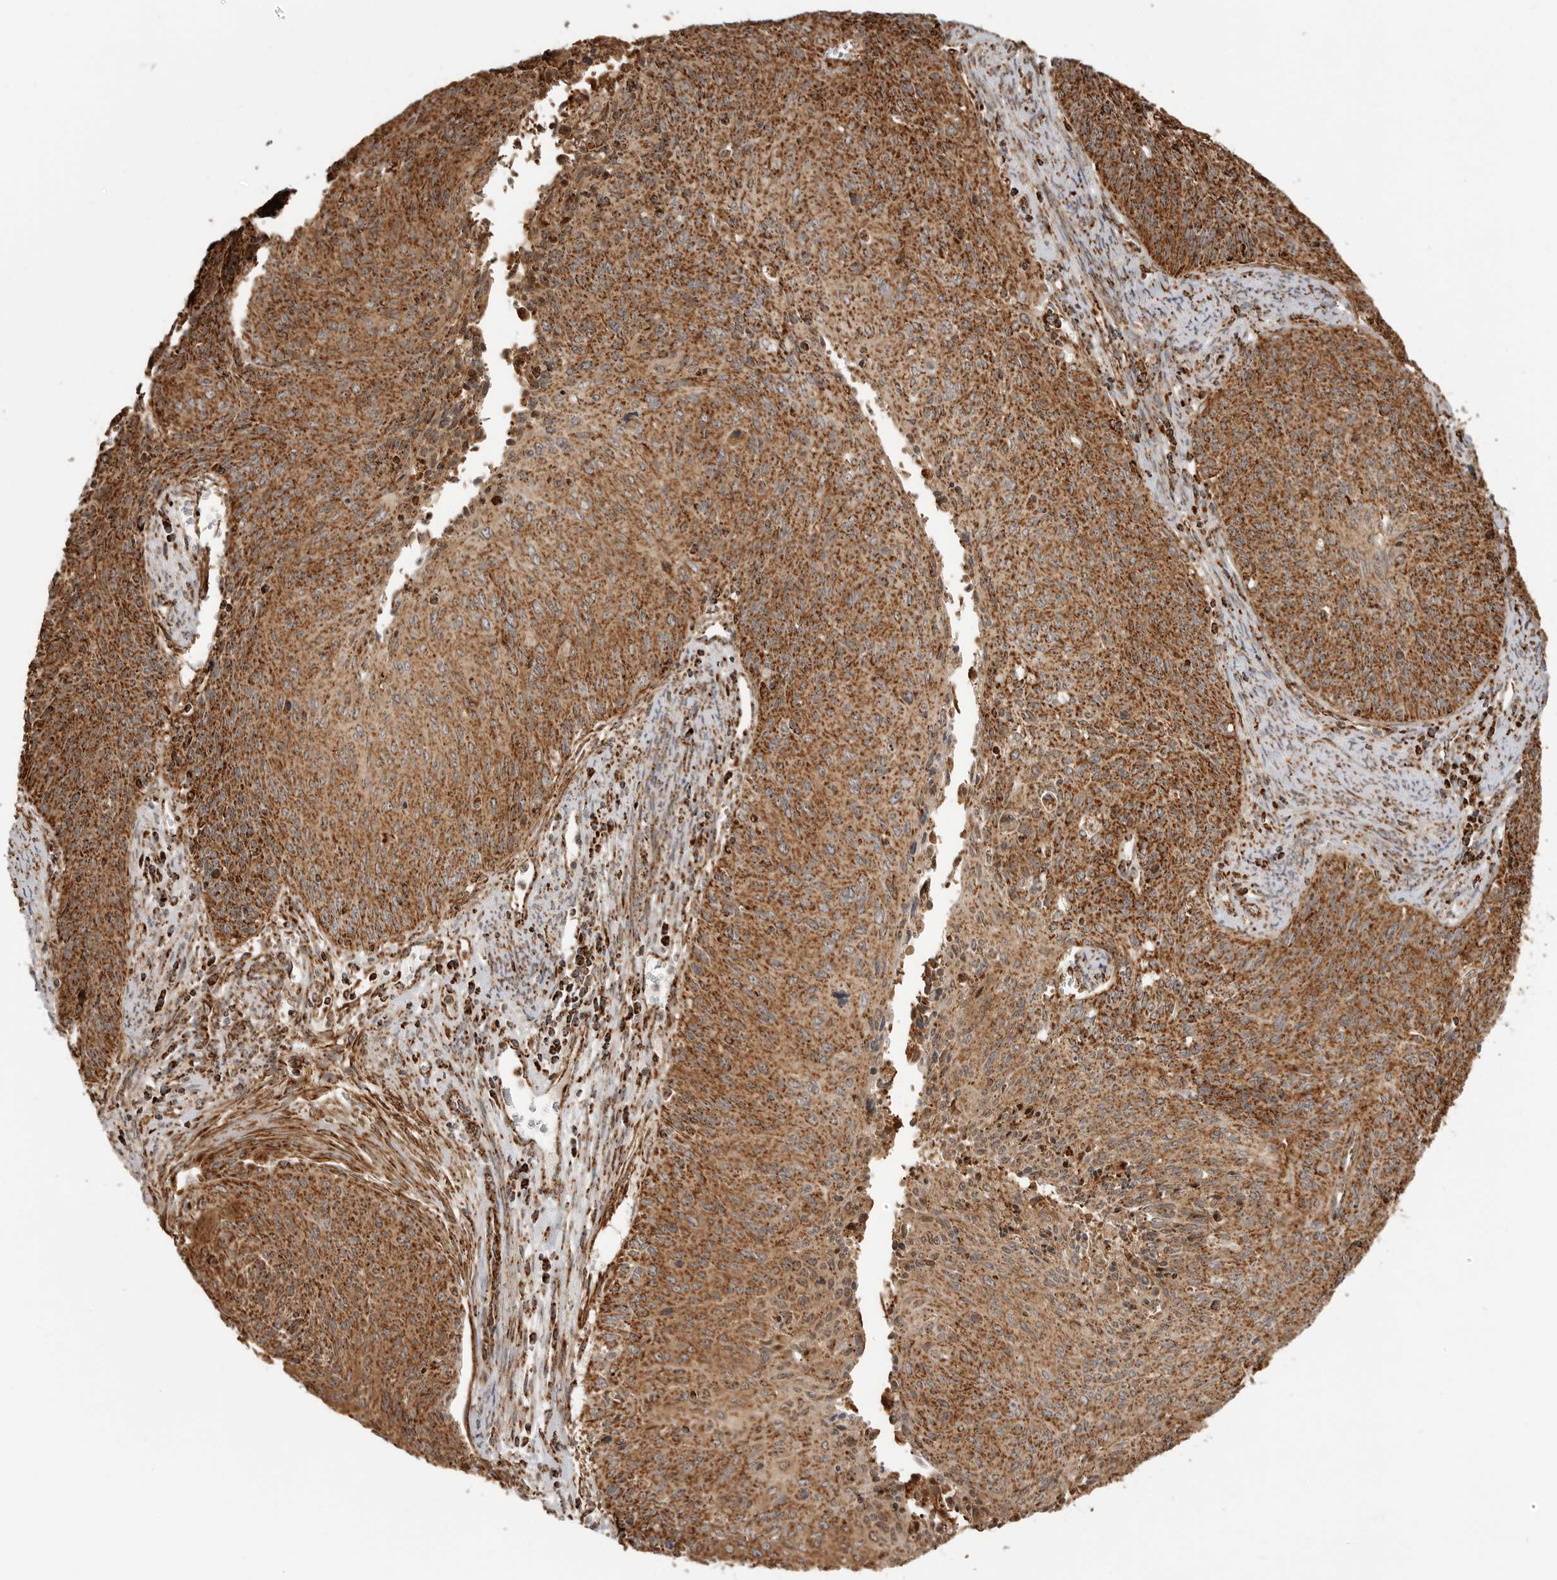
{"staining": {"intensity": "strong", "quantity": ">75%", "location": "cytoplasmic/membranous"}, "tissue": "cervical cancer", "cell_type": "Tumor cells", "image_type": "cancer", "snomed": [{"axis": "morphology", "description": "Squamous cell carcinoma, NOS"}, {"axis": "topography", "description": "Cervix"}], "caption": "About >75% of tumor cells in human cervical cancer display strong cytoplasmic/membranous protein staining as visualized by brown immunohistochemical staining.", "gene": "BMP2K", "patient": {"sex": "female", "age": 55}}